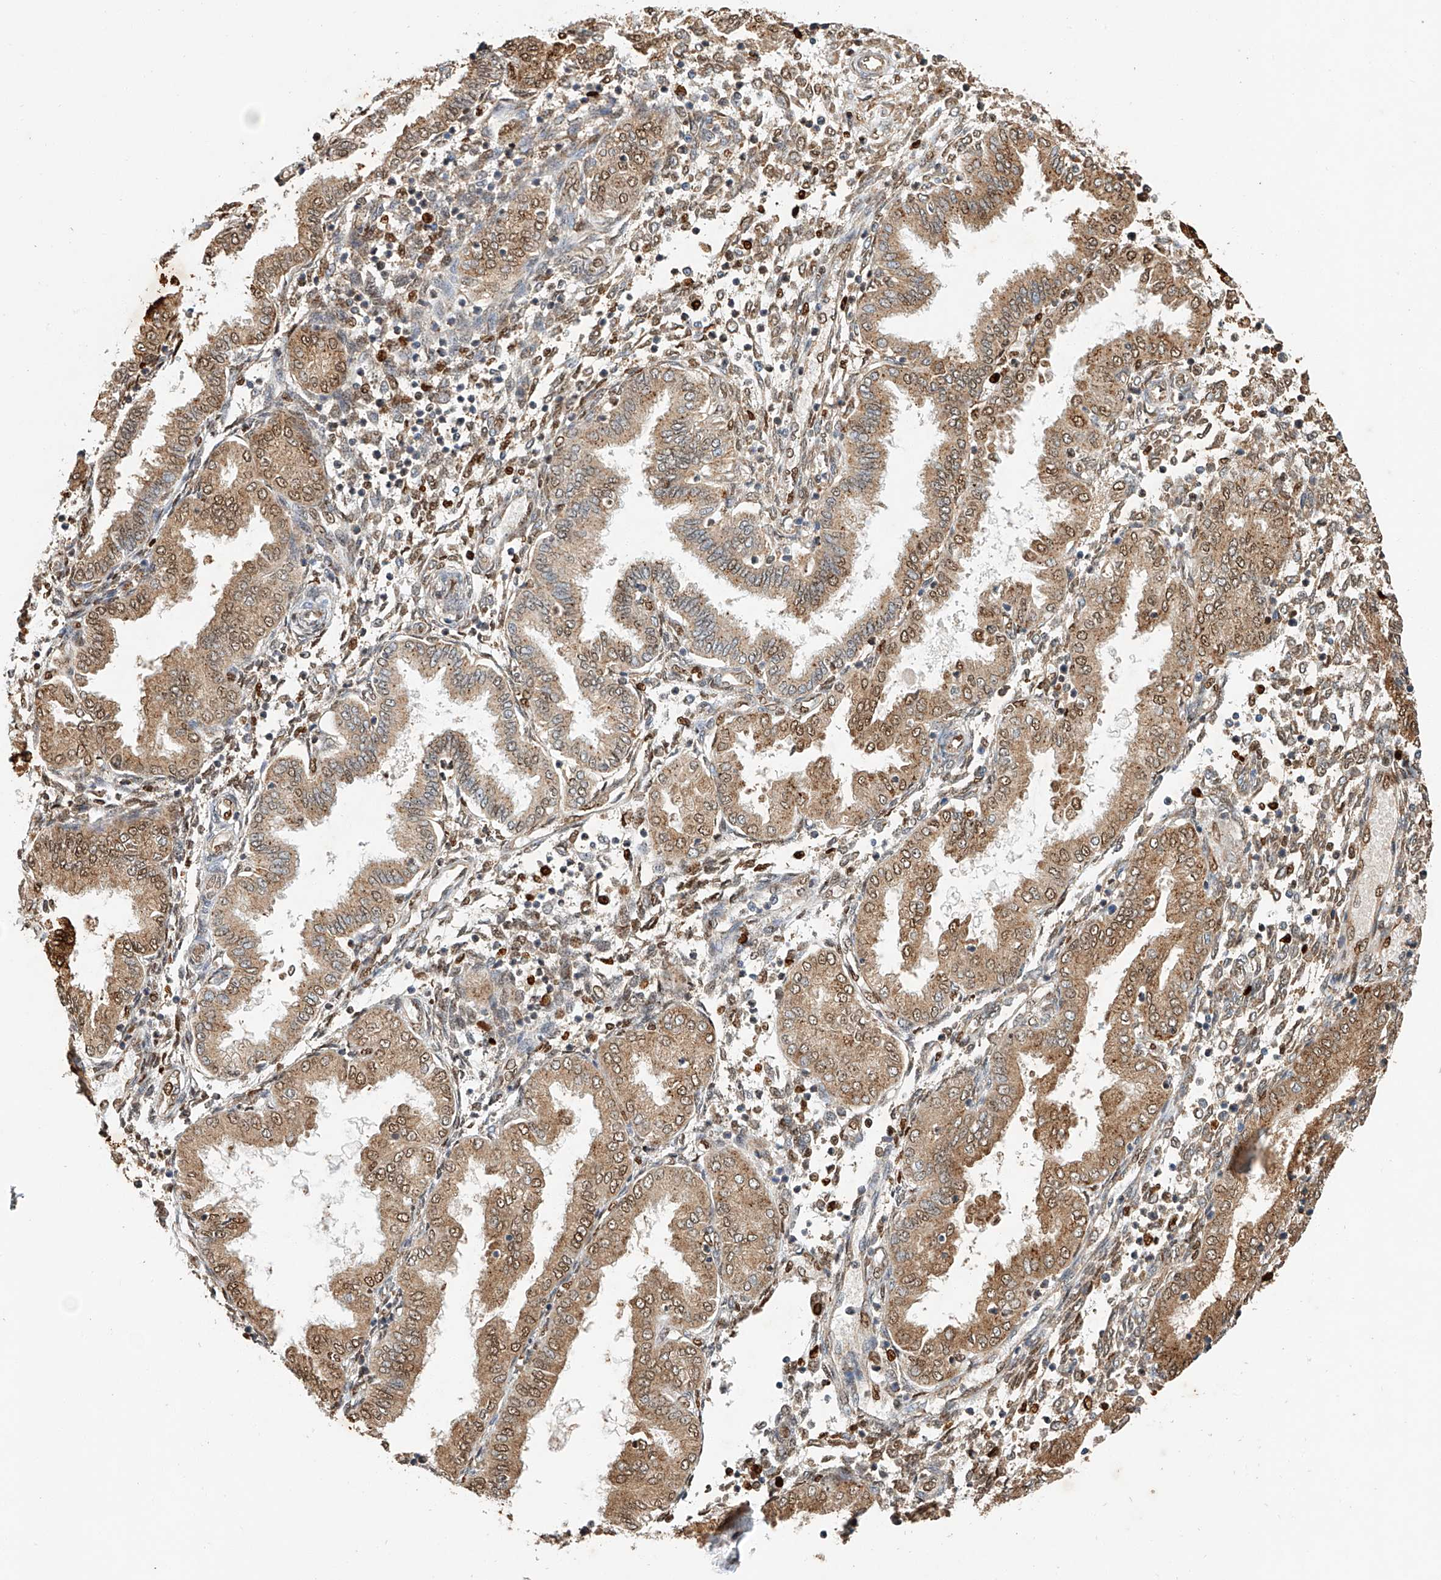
{"staining": {"intensity": "moderate", "quantity": "<25%", "location": "cytoplasmic/membranous,nuclear"}, "tissue": "endometrium", "cell_type": "Cells in endometrial stroma", "image_type": "normal", "snomed": [{"axis": "morphology", "description": "Normal tissue, NOS"}, {"axis": "topography", "description": "Endometrium"}], "caption": "This micrograph demonstrates immunohistochemistry (IHC) staining of normal endometrium, with low moderate cytoplasmic/membranous,nuclear positivity in about <25% of cells in endometrial stroma.", "gene": "CTDP1", "patient": {"sex": "female", "age": 53}}